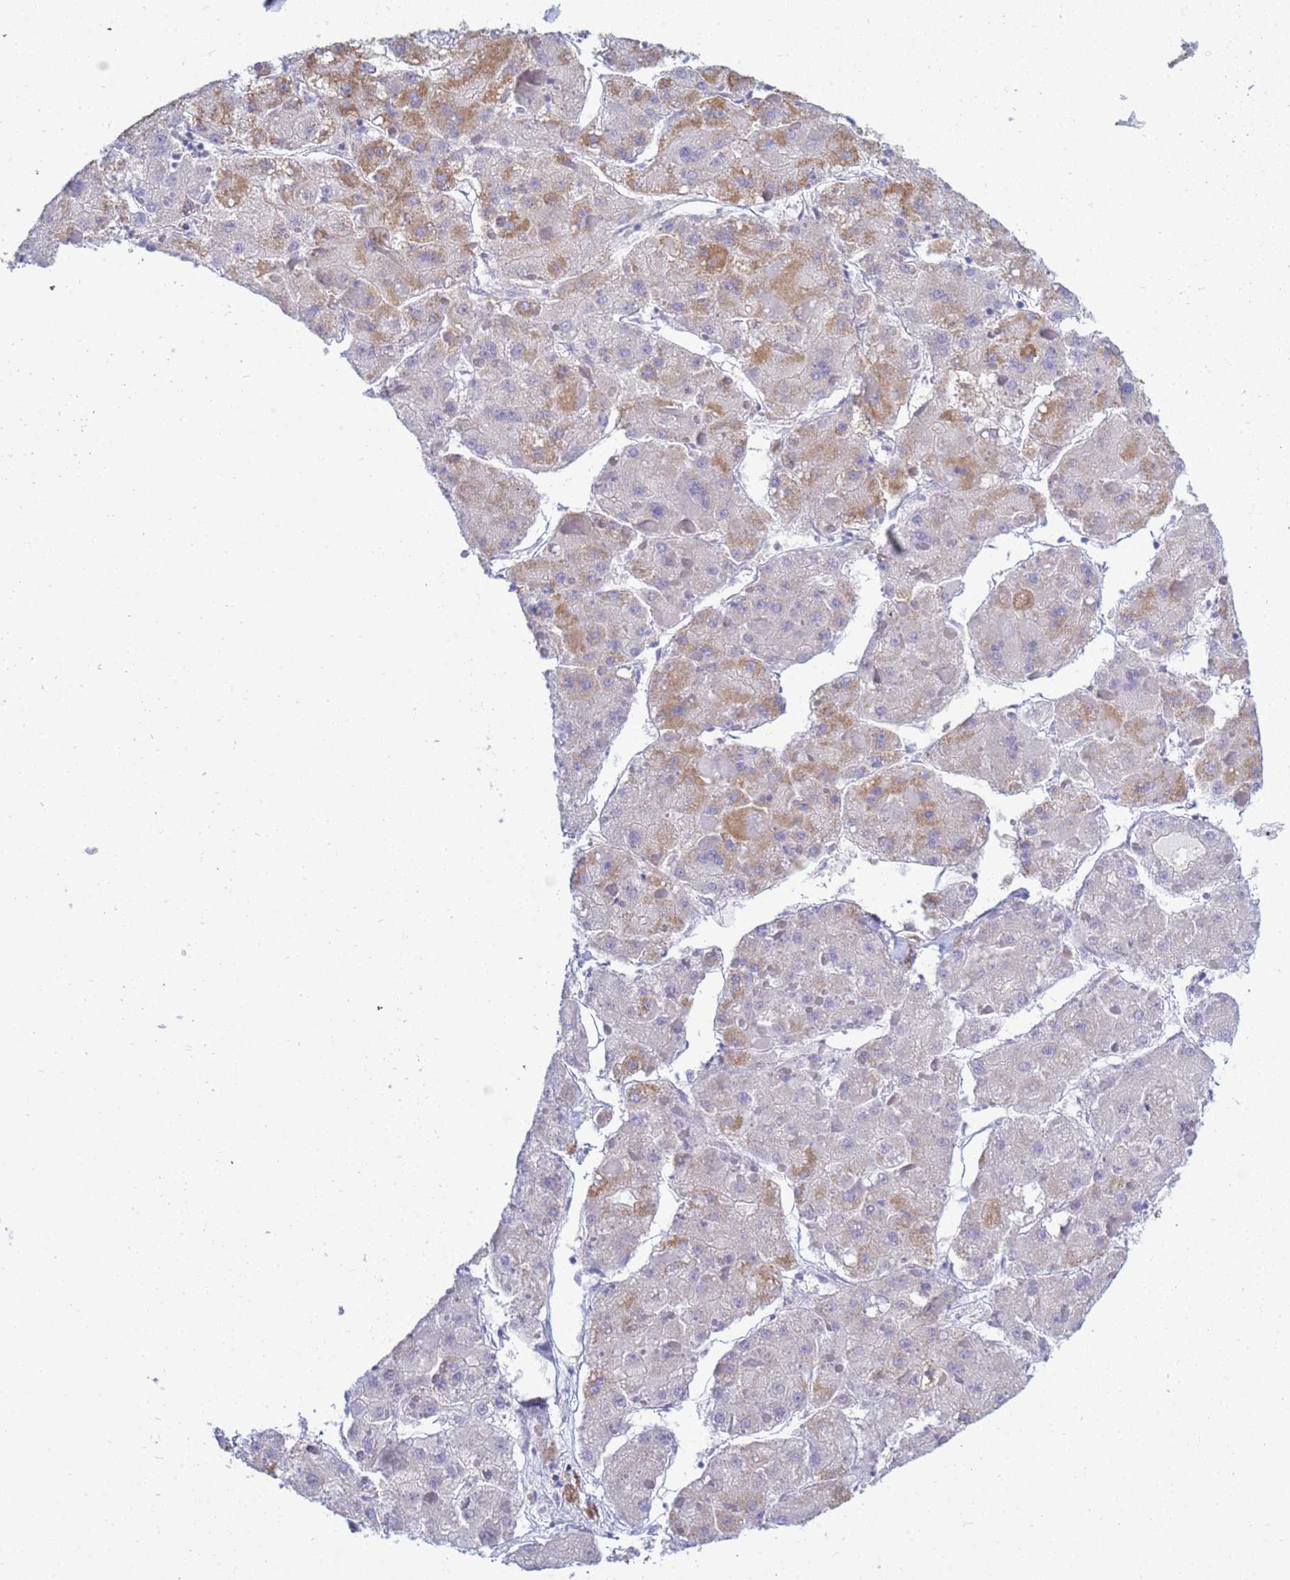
{"staining": {"intensity": "moderate", "quantity": "<25%", "location": "cytoplasmic/membranous"}, "tissue": "liver cancer", "cell_type": "Tumor cells", "image_type": "cancer", "snomed": [{"axis": "morphology", "description": "Carcinoma, Hepatocellular, NOS"}, {"axis": "topography", "description": "Liver"}], "caption": "Immunohistochemical staining of liver hepatocellular carcinoma demonstrates low levels of moderate cytoplasmic/membranous protein expression in about <25% of tumor cells.", "gene": "COQ4", "patient": {"sex": "female", "age": 73}}